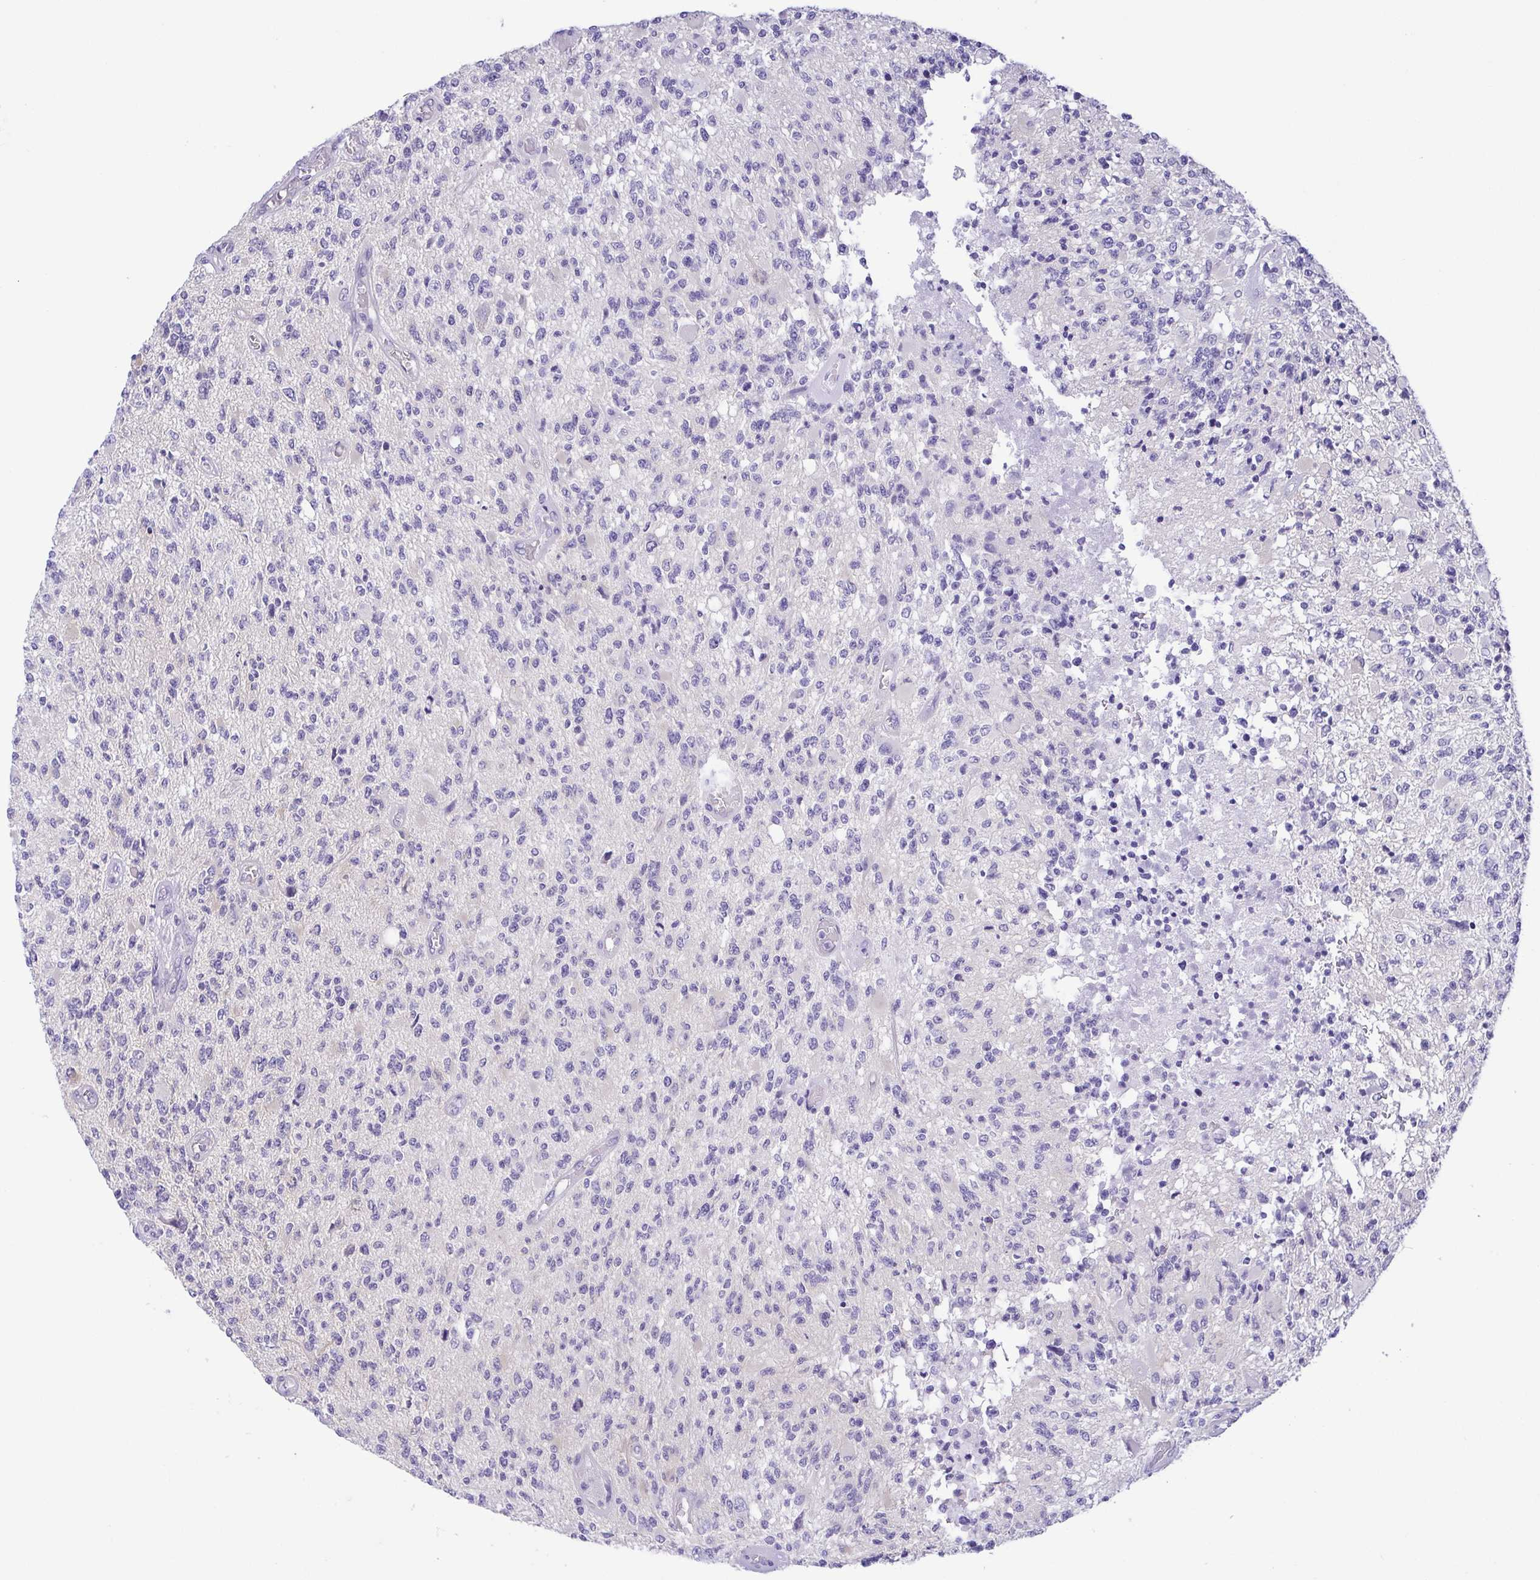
{"staining": {"intensity": "negative", "quantity": "none", "location": "none"}, "tissue": "glioma", "cell_type": "Tumor cells", "image_type": "cancer", "snomed": [{"axis": "morphology", "description": "Glioma, malignant, High grade"}, {"axis": "topography", "description": "Brain"}], "caption": "A micrograph of human high-grade glioma (malignant) is negative for staining in tumor cells. The staining is performed using DAB brown chromogen with nuclei counter-stained in using hematoxylin.", "gene": "EPB42", "patient": {"sex": "female", "age": 63}}